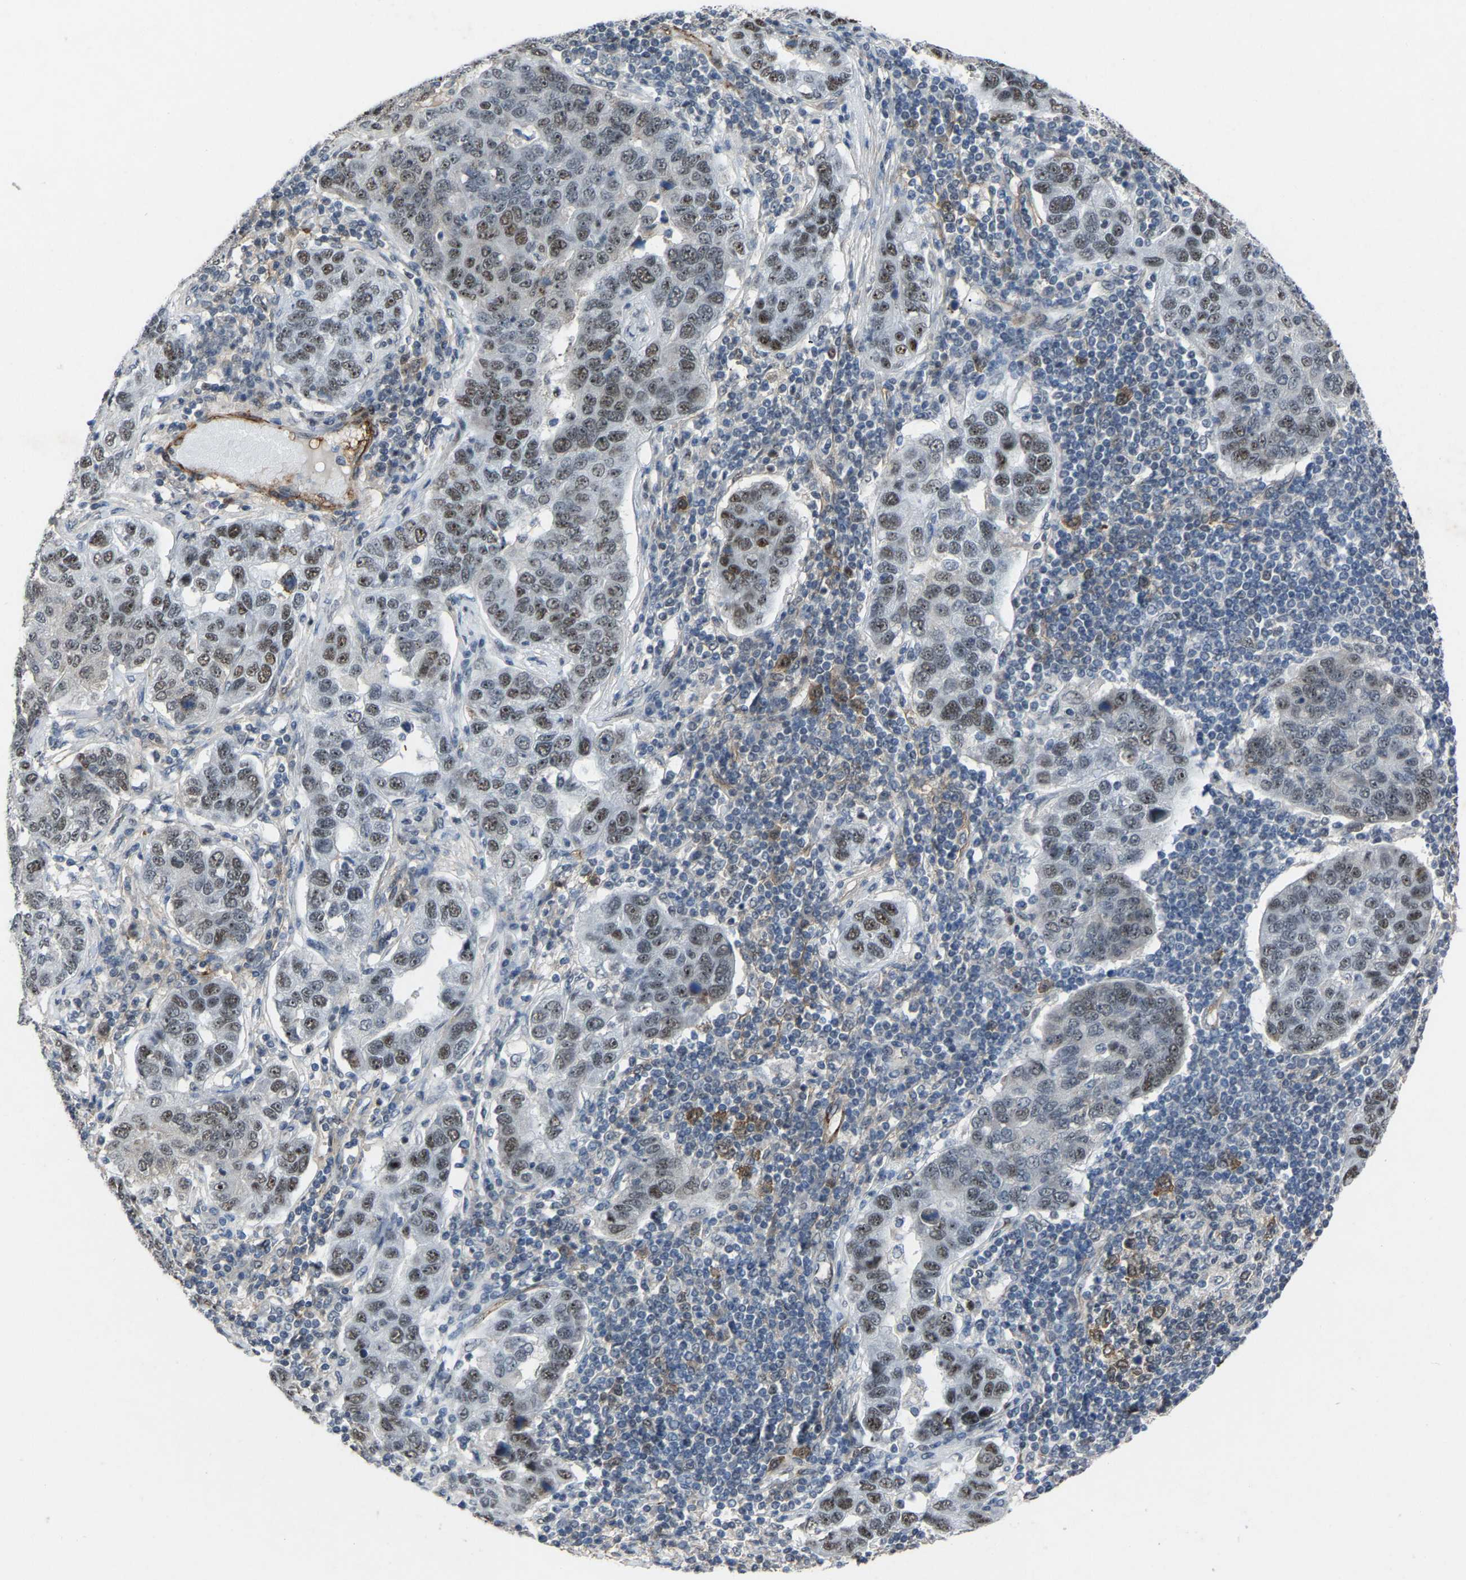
{"staining": {"intensity": "strong", "quantity": "25%-75%", "location": "nuclear"}, "tissue": "pancreatic cancer", "cell_type": "Tumor cells", "image_type": "cancer", "snomed": [{"axis": "morphology", "description": "Adenocarcinoma, NOS"}, {"axis": "topography", "description": "Pancreas"}], "caption": "Immunohistochemistry (IHC) (DAB) staining of human pancreatic cancer displays strong nuclear protein positivity in approximately 25%-75% of tumor cells. (IHC, brightfield microscopy, high magnification).", "gene": "DDX5", "patient": {"sex": "female", "age": 61}}